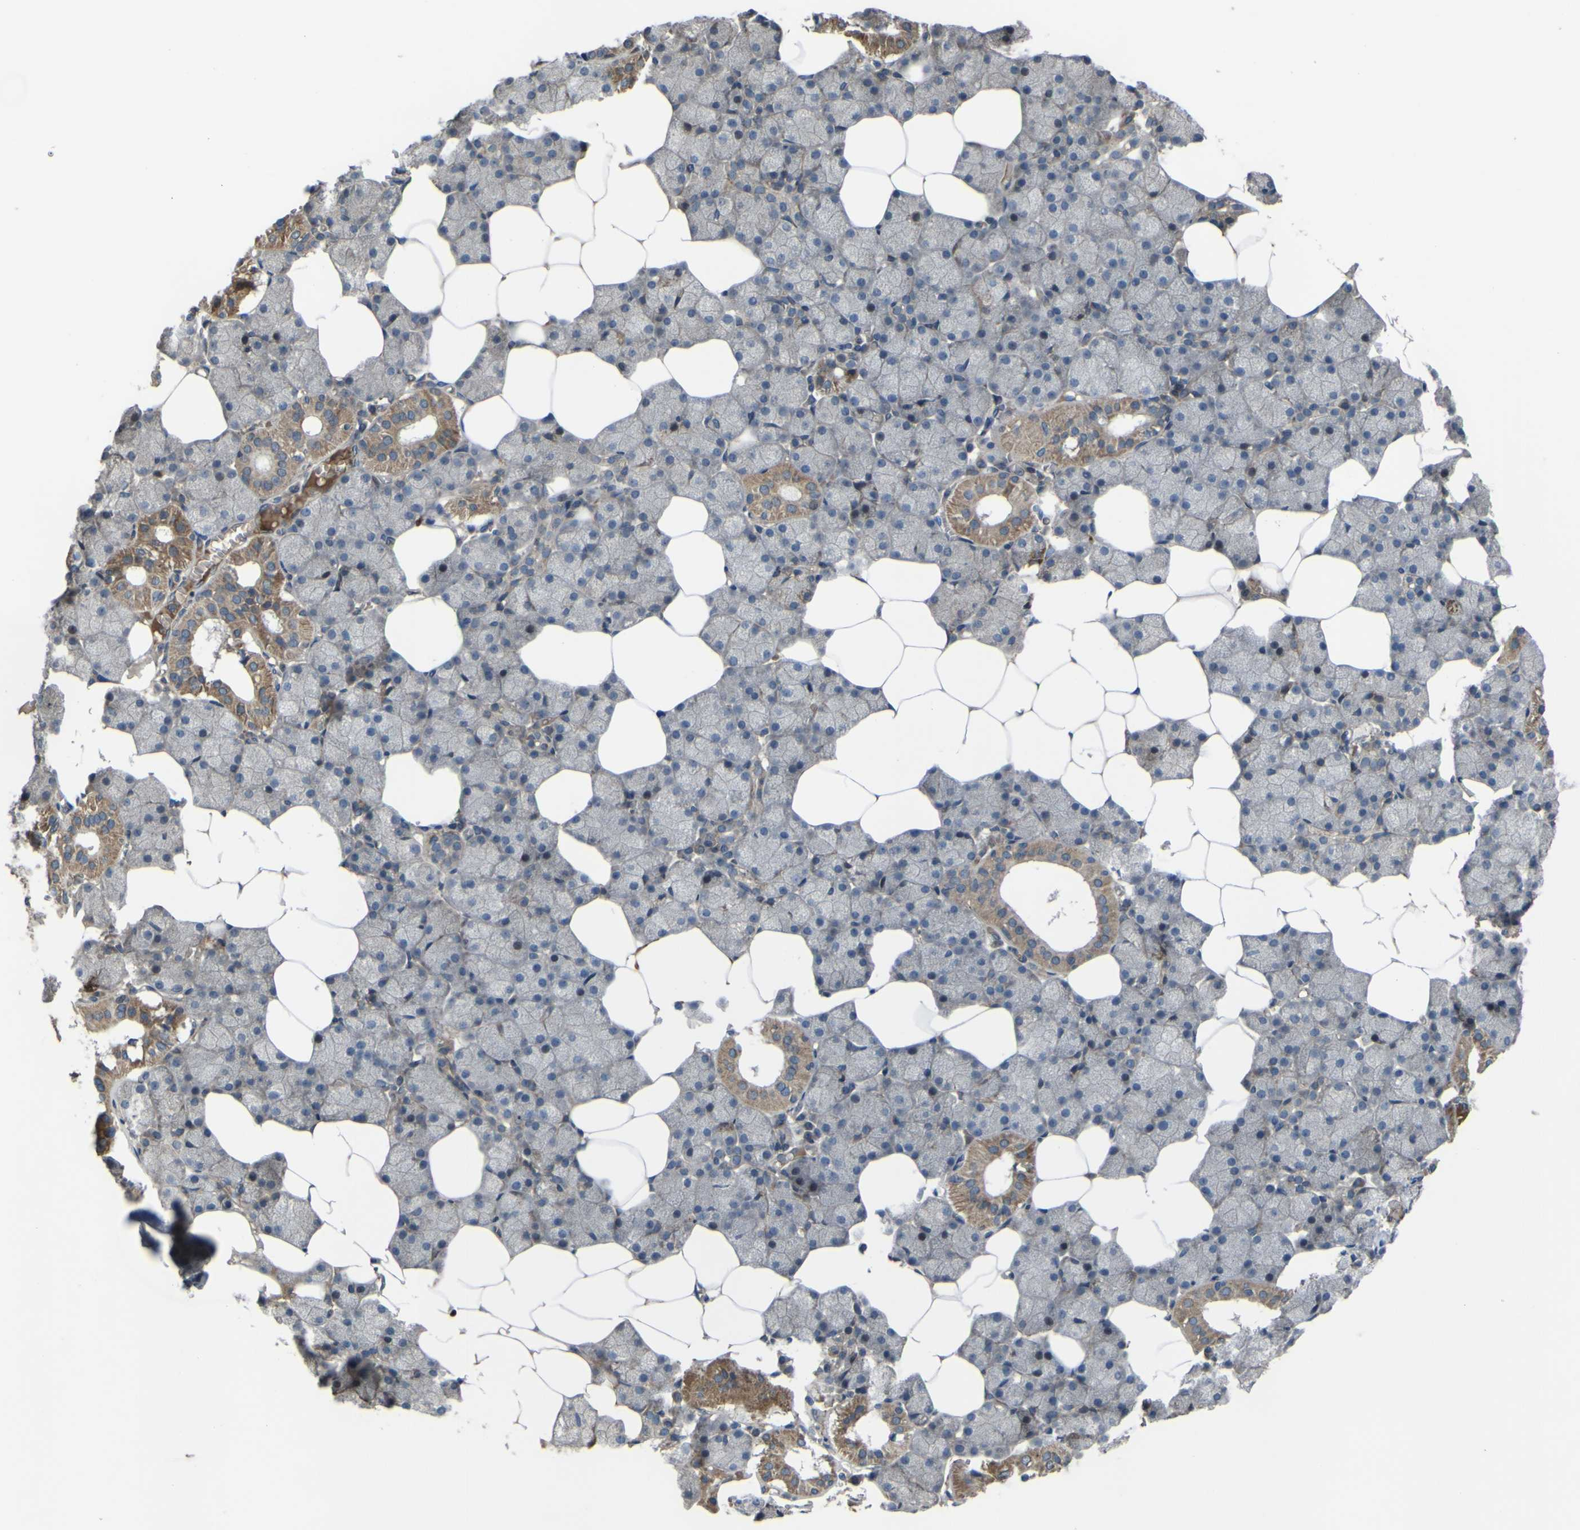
{"staining": {"intensity": "moderate", "quantity": "25%-75%", "location": "cytoplasmic/membranous"}, "tissue": "salivary gland", "cell_type": "Glandular cells", "image_type": "normal", "snomed": [{"axis": "morphology", "description": "Normal tissue, NOS"}, {"axis": "topography", "description": "Salivary gland"}], "caption": "High-power microscopy captured an IHC micrograph of unremarkable salivary gland, revealing moderate cytoplasmic/membranous positivity in approximately 25%-75% of glandular cells.", "gene": "GPLD1", "patient": {"sex": "male", "age": 62}}